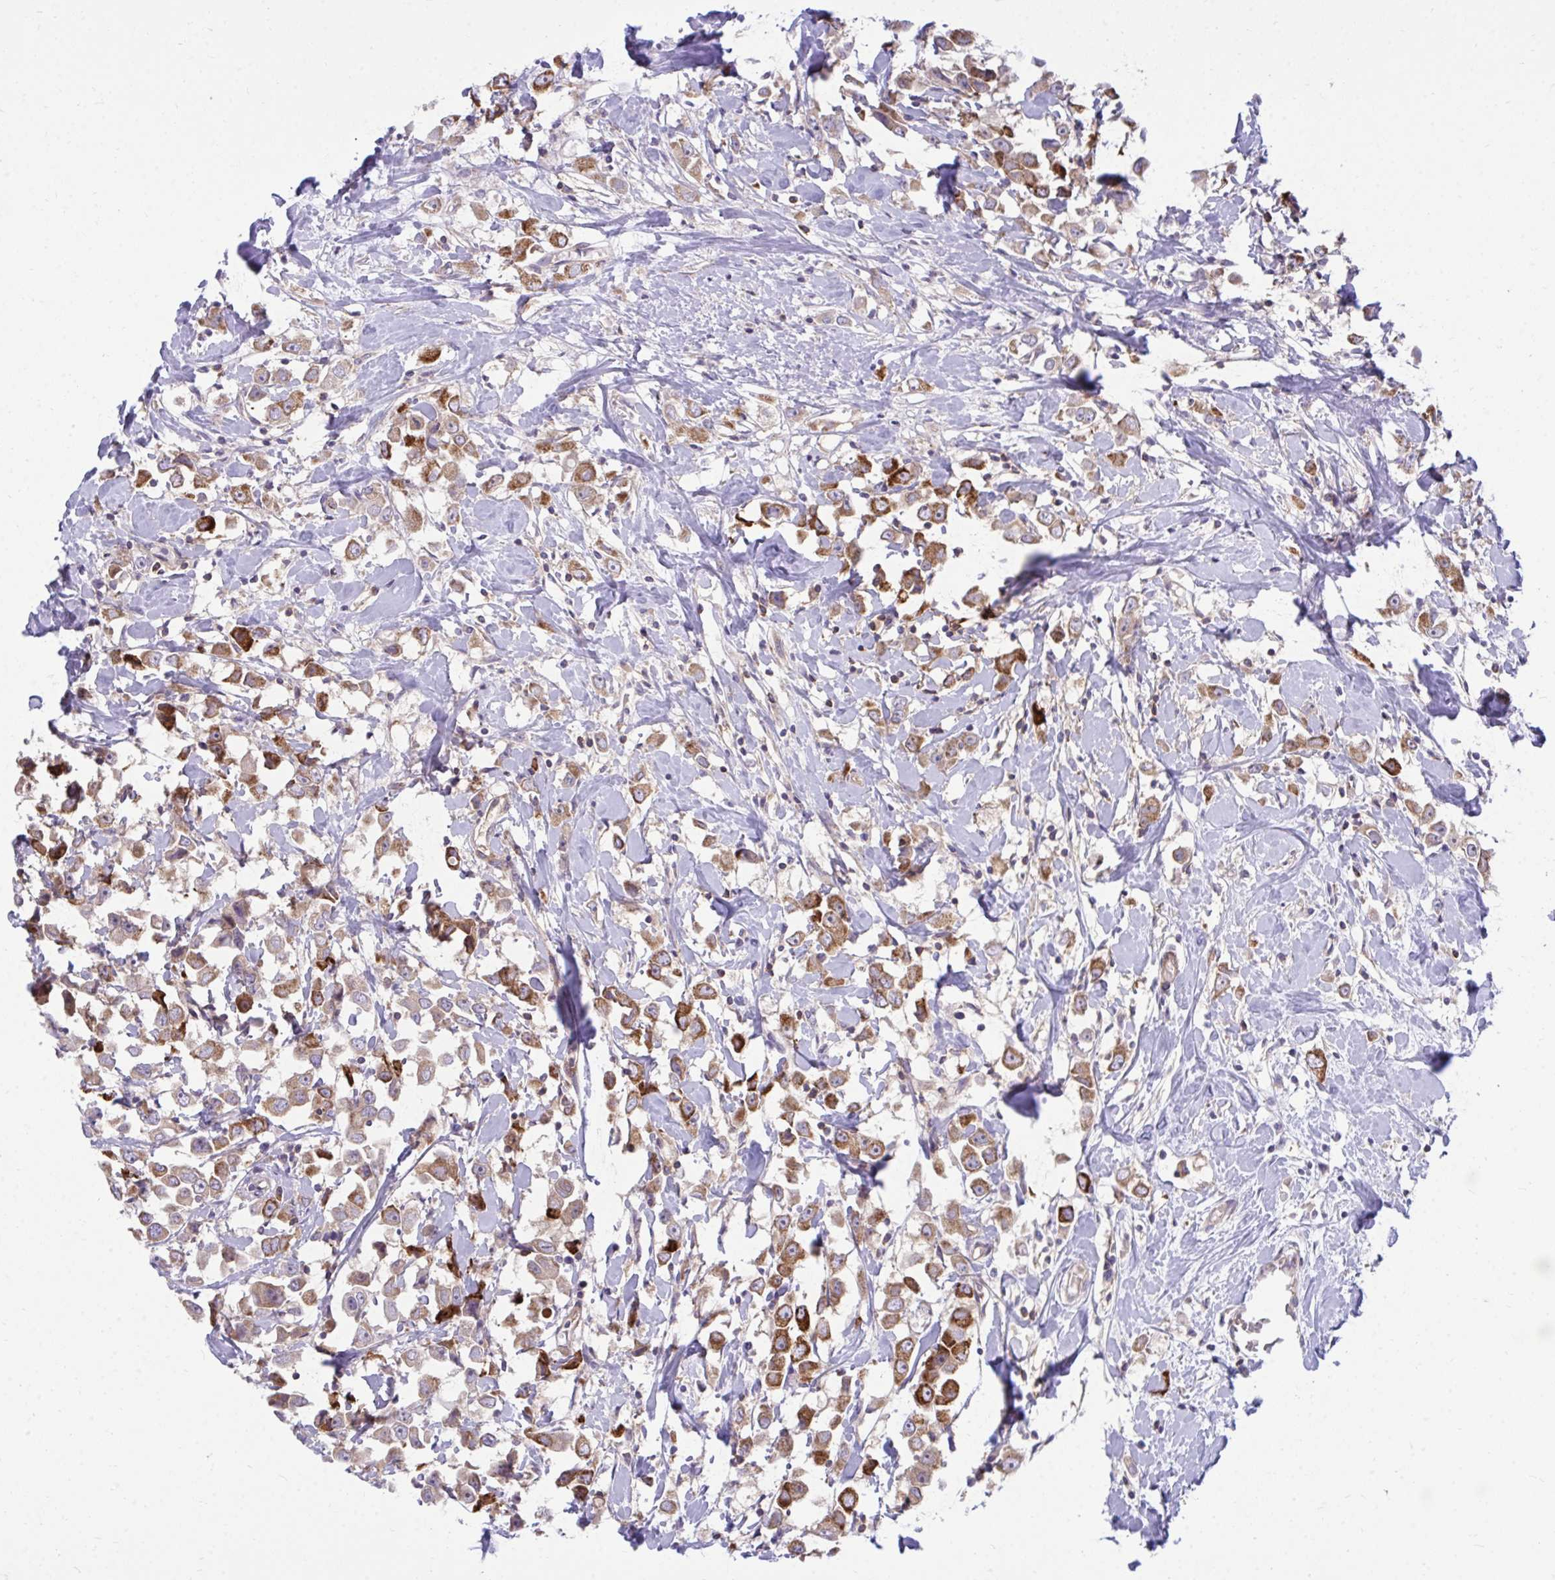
{"staining": {"intensity": "moderate", "quantity": ">75%", "location": "cytoplasmic/membranous"}, "tissue": "breast cancer", "cell_type": "Tumor cells", "image_type": "cancer", "snomed": [{"axis": "morphology", "description": "Duct carcinoma"}, {"axis": "topography", "description": "Breast"}], "caption": "Immunohistochemistry (DAB (3,3'-diaminobenzidine)) staining of human intraductal carcinoma (breast) displays moderate cytoplasmic/membranous protein expression in about >75% of tumor cells.", "gene": "ASAP1", "patient": {"sex": "female", "age": 61}}